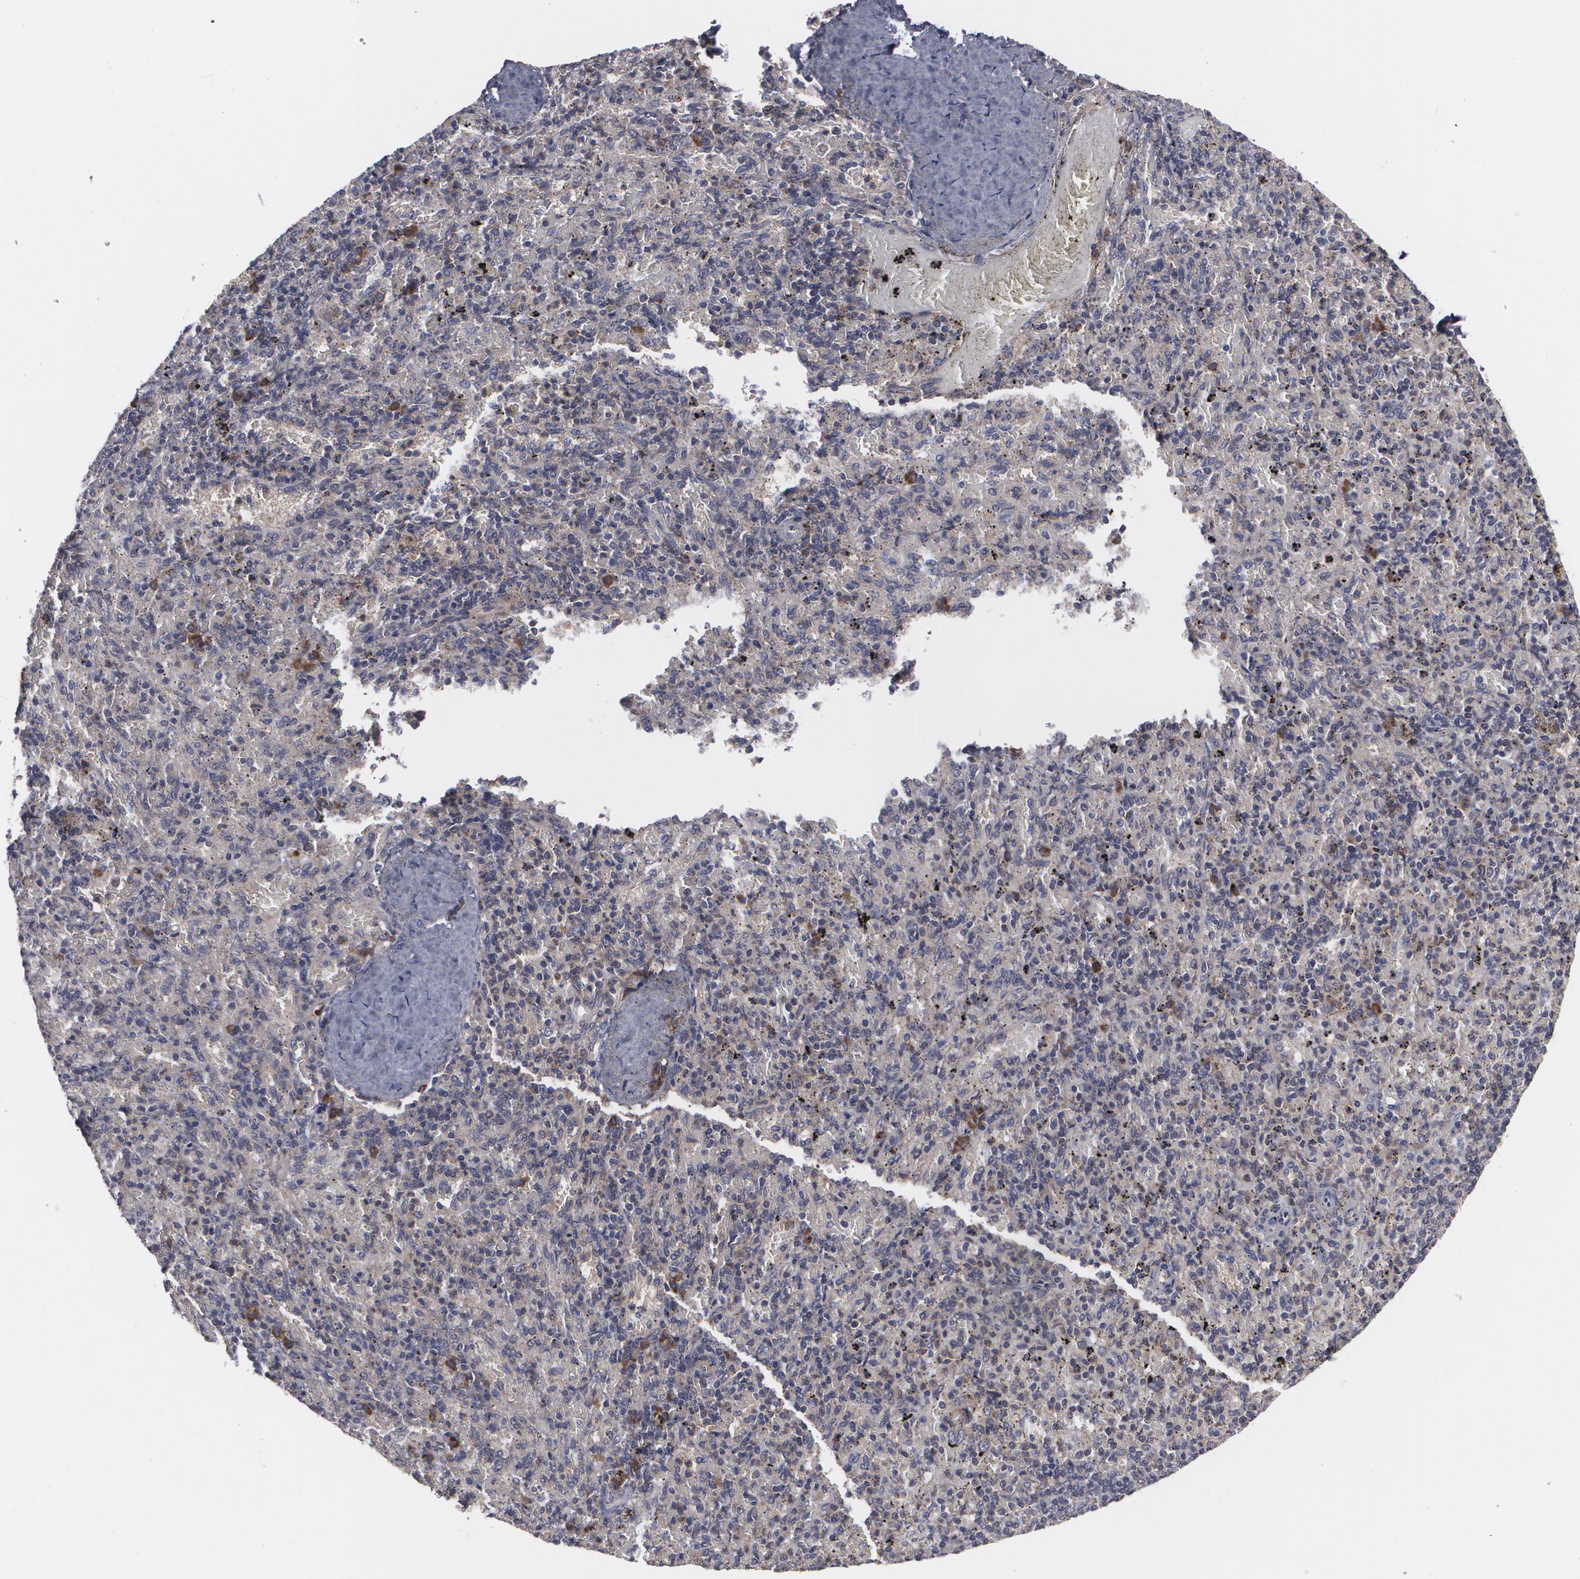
{"staining": {"intensity": "moderate", "quantity": "<25%", "location": "cytoplasmic/membranous"}, "tissue": "spleen", "cell_type": "Cells in red pulp", "image_type": "normal", "snomed": [{"axis": "morphology", "description": "Normal tissue, NOS"}, {"axis": "topography", "description": "Spleen"}], "caption": "Protein positivity by IHC displays moderate cytoplasmic/membranous staining in about <25% of cells in red pulp in unremarkable spleen.", "gene": "BMP6", "patient": {"sex": "female", "age": 43}}